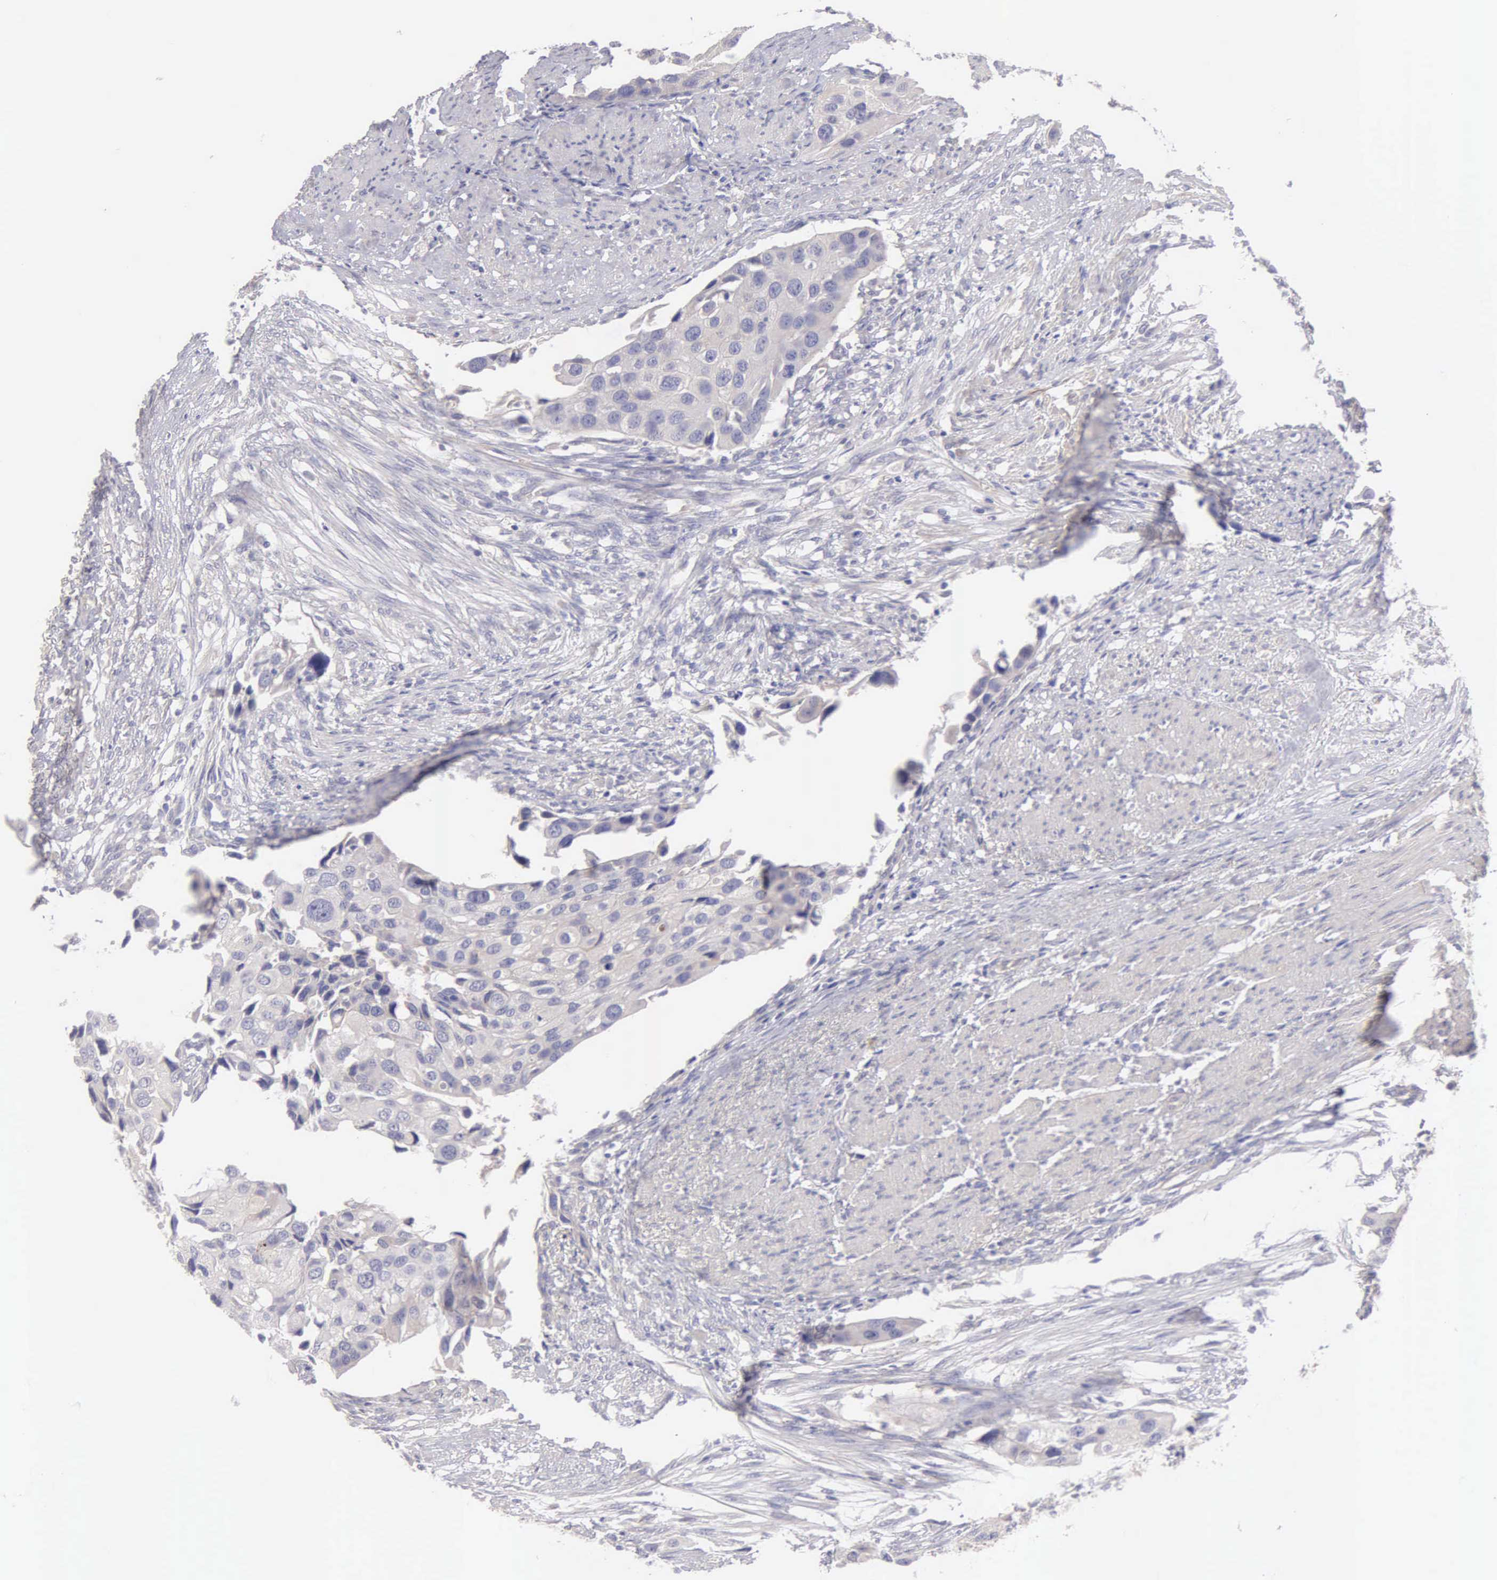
{"staining": {"intensity": "negative", "quantity": "none", "location": "none"}, "tissue": "urothelial cancer", "cell_type": "Tumor cells", "image_type": "cancer", "snomed": [{"axis": "morphology", "description": "Urothelial carcinoma, High grade"}, {"axis": "topography", "description": "Urinary bladder"}], "caption": "A high-resolution photomicrograph shows IHC staining of high-grade urothelial carcinoma, which exhibits no significant positivity in tumor cells.", "gene": "APP", "patient": {"sex": "male", "age": 55}}